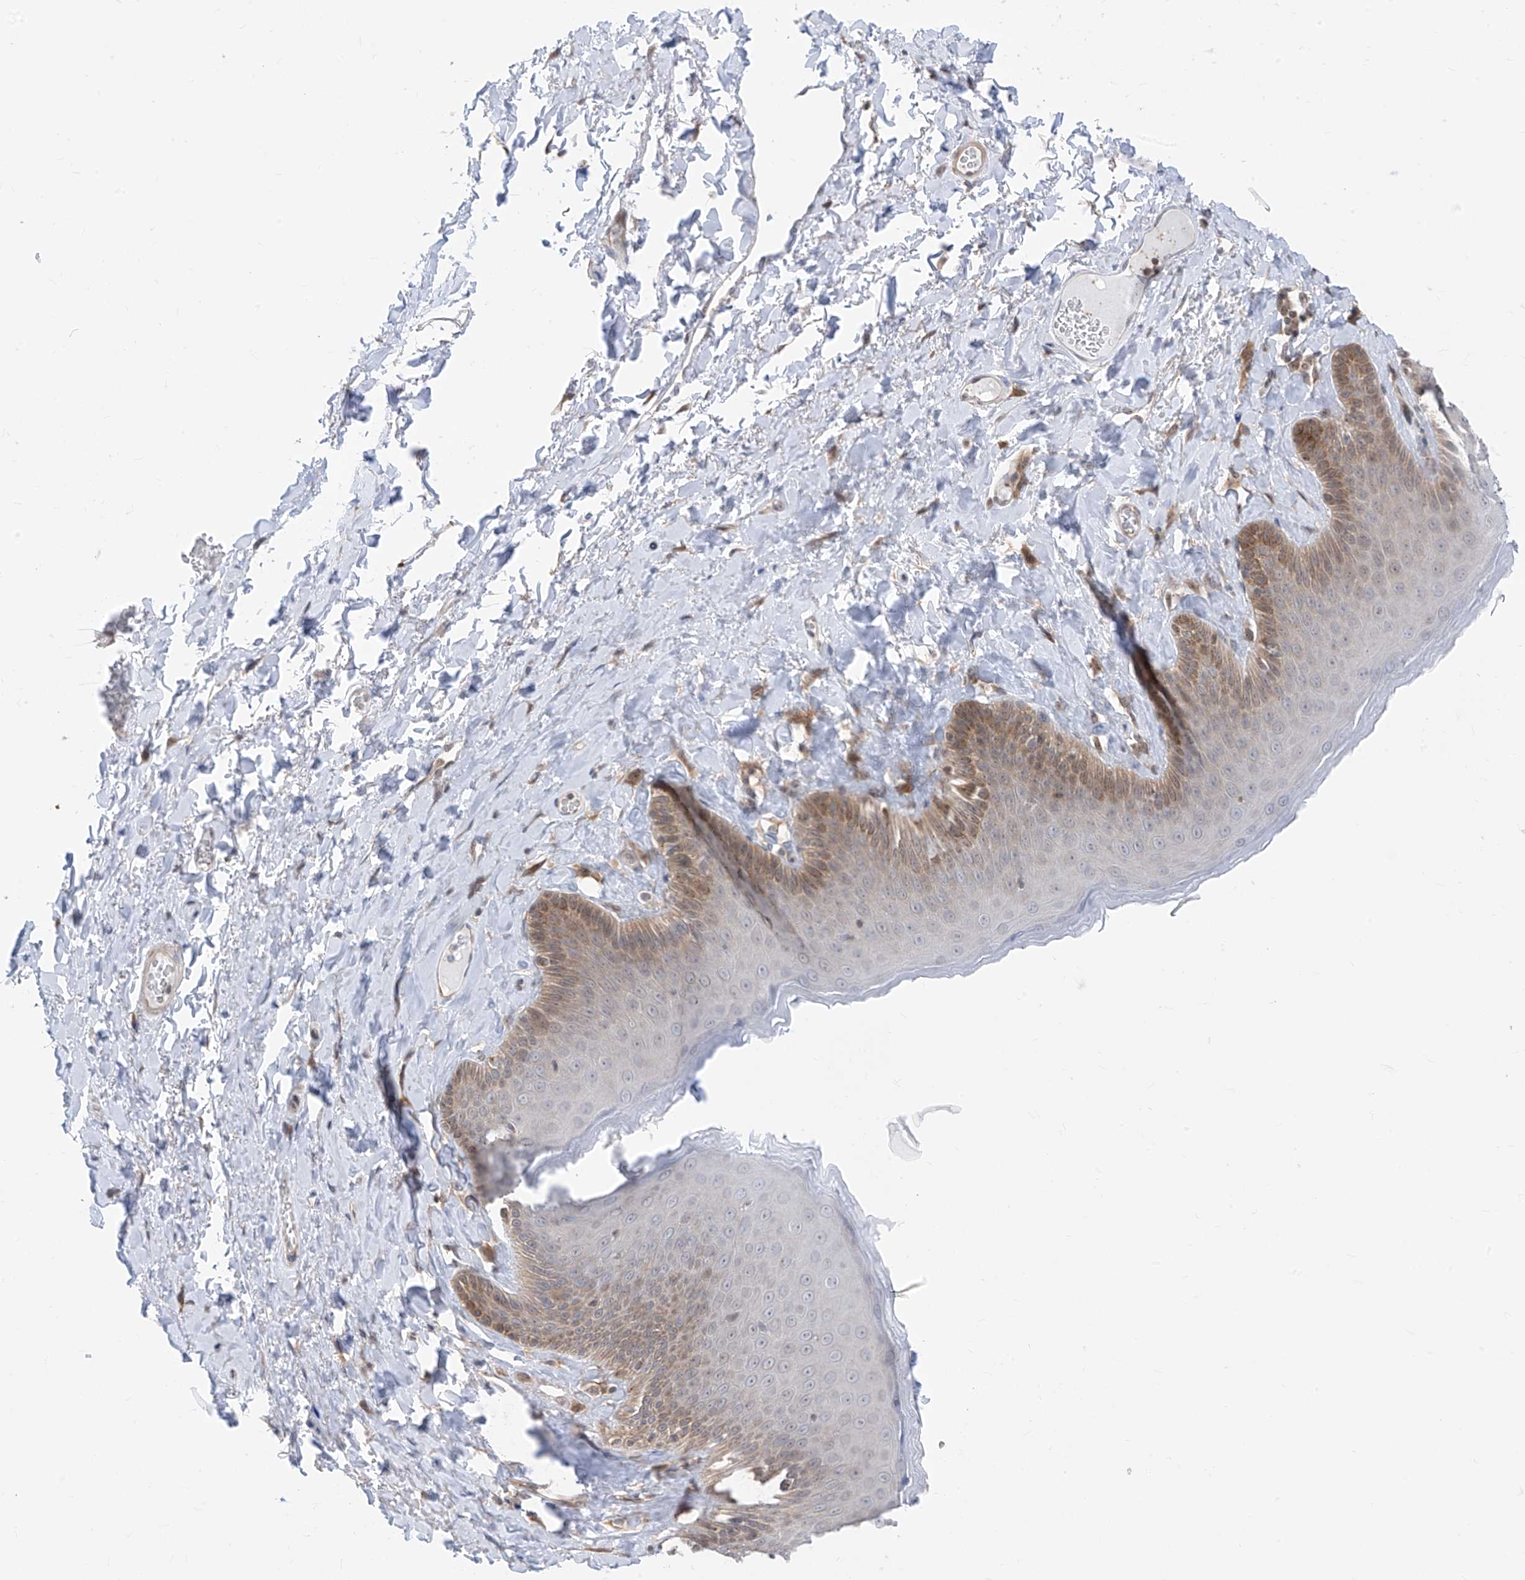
{"staining": {"intensity": "moderate", "quantity": "25%-75%", "location": "cytoplasmic/membranous"}, "tissue": "skin", "cell_type": "Epidermal cells", "image_type": "normal", "snomed": [{"axis": "morphology", "description": "Normal tissue, NOS"}, {"axis": "topography", "description": "Anal"}], "caption": "A medium amount of moderate cytoplasmic/membranous positivity is appreciated in approximately 25%-75% of epidermal cells in unremarkable skin.", "gene": "TTC38", "patient": {"sex": "male", "age": 69}}